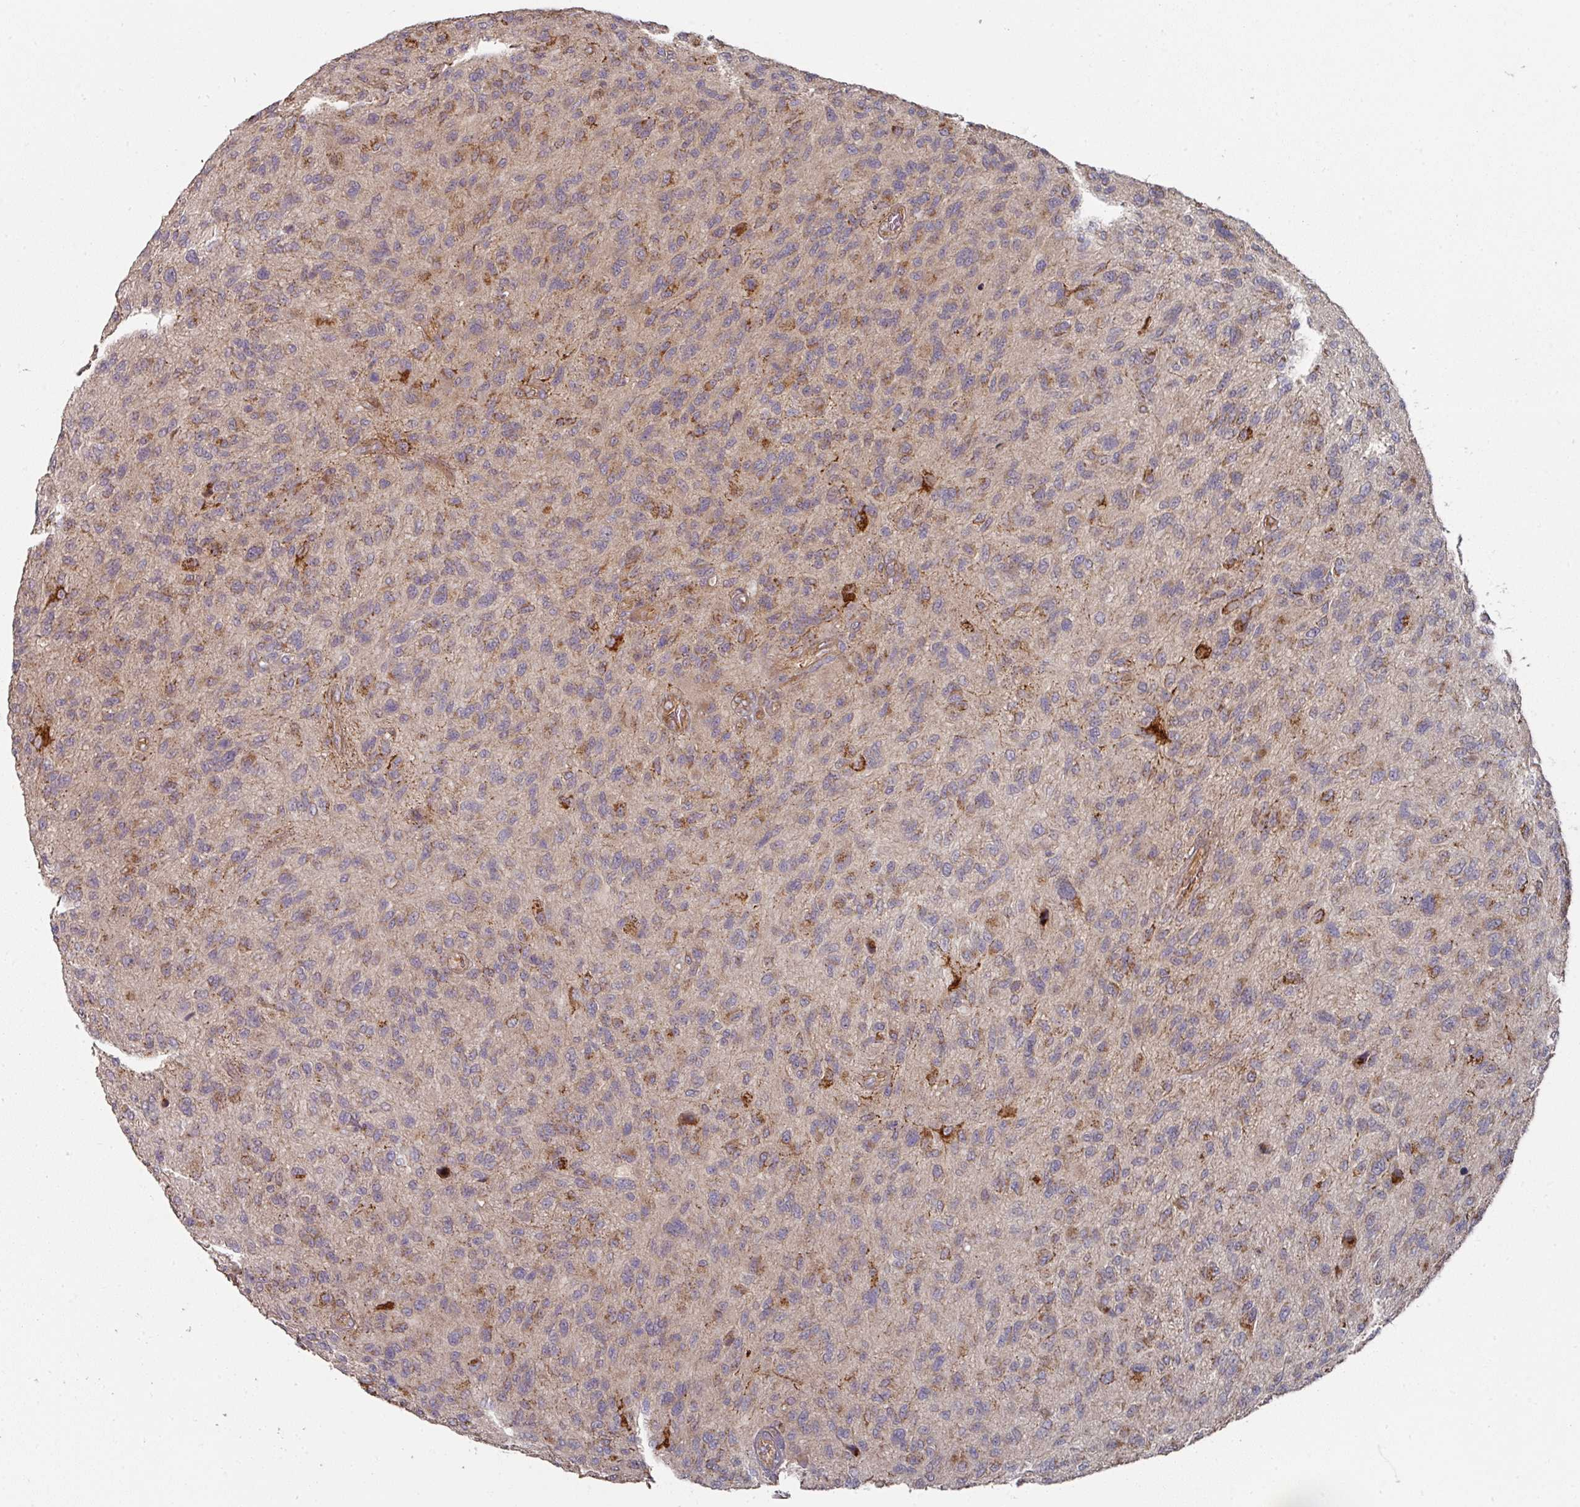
{"staining": {"intensity": "weak", "quantity": "<25%", "location": "cytoplasmic/membranous"}, "tissue": "glioma", "cell_type": "Tumor cells", "image_type": "cancer", "snomed": [{"axis": "morphology", "description": "Glioma, malignant, High grade"}, {"axis": "topography", "description": "Brain"}], "caption": "The micrograph exhibits no significant positivity in tumor cells of malignant high-grade glioma. Nuclei are stained in blue.", "gene": "DNAJC7", "patient": {"sex": "male", "age": 47}}